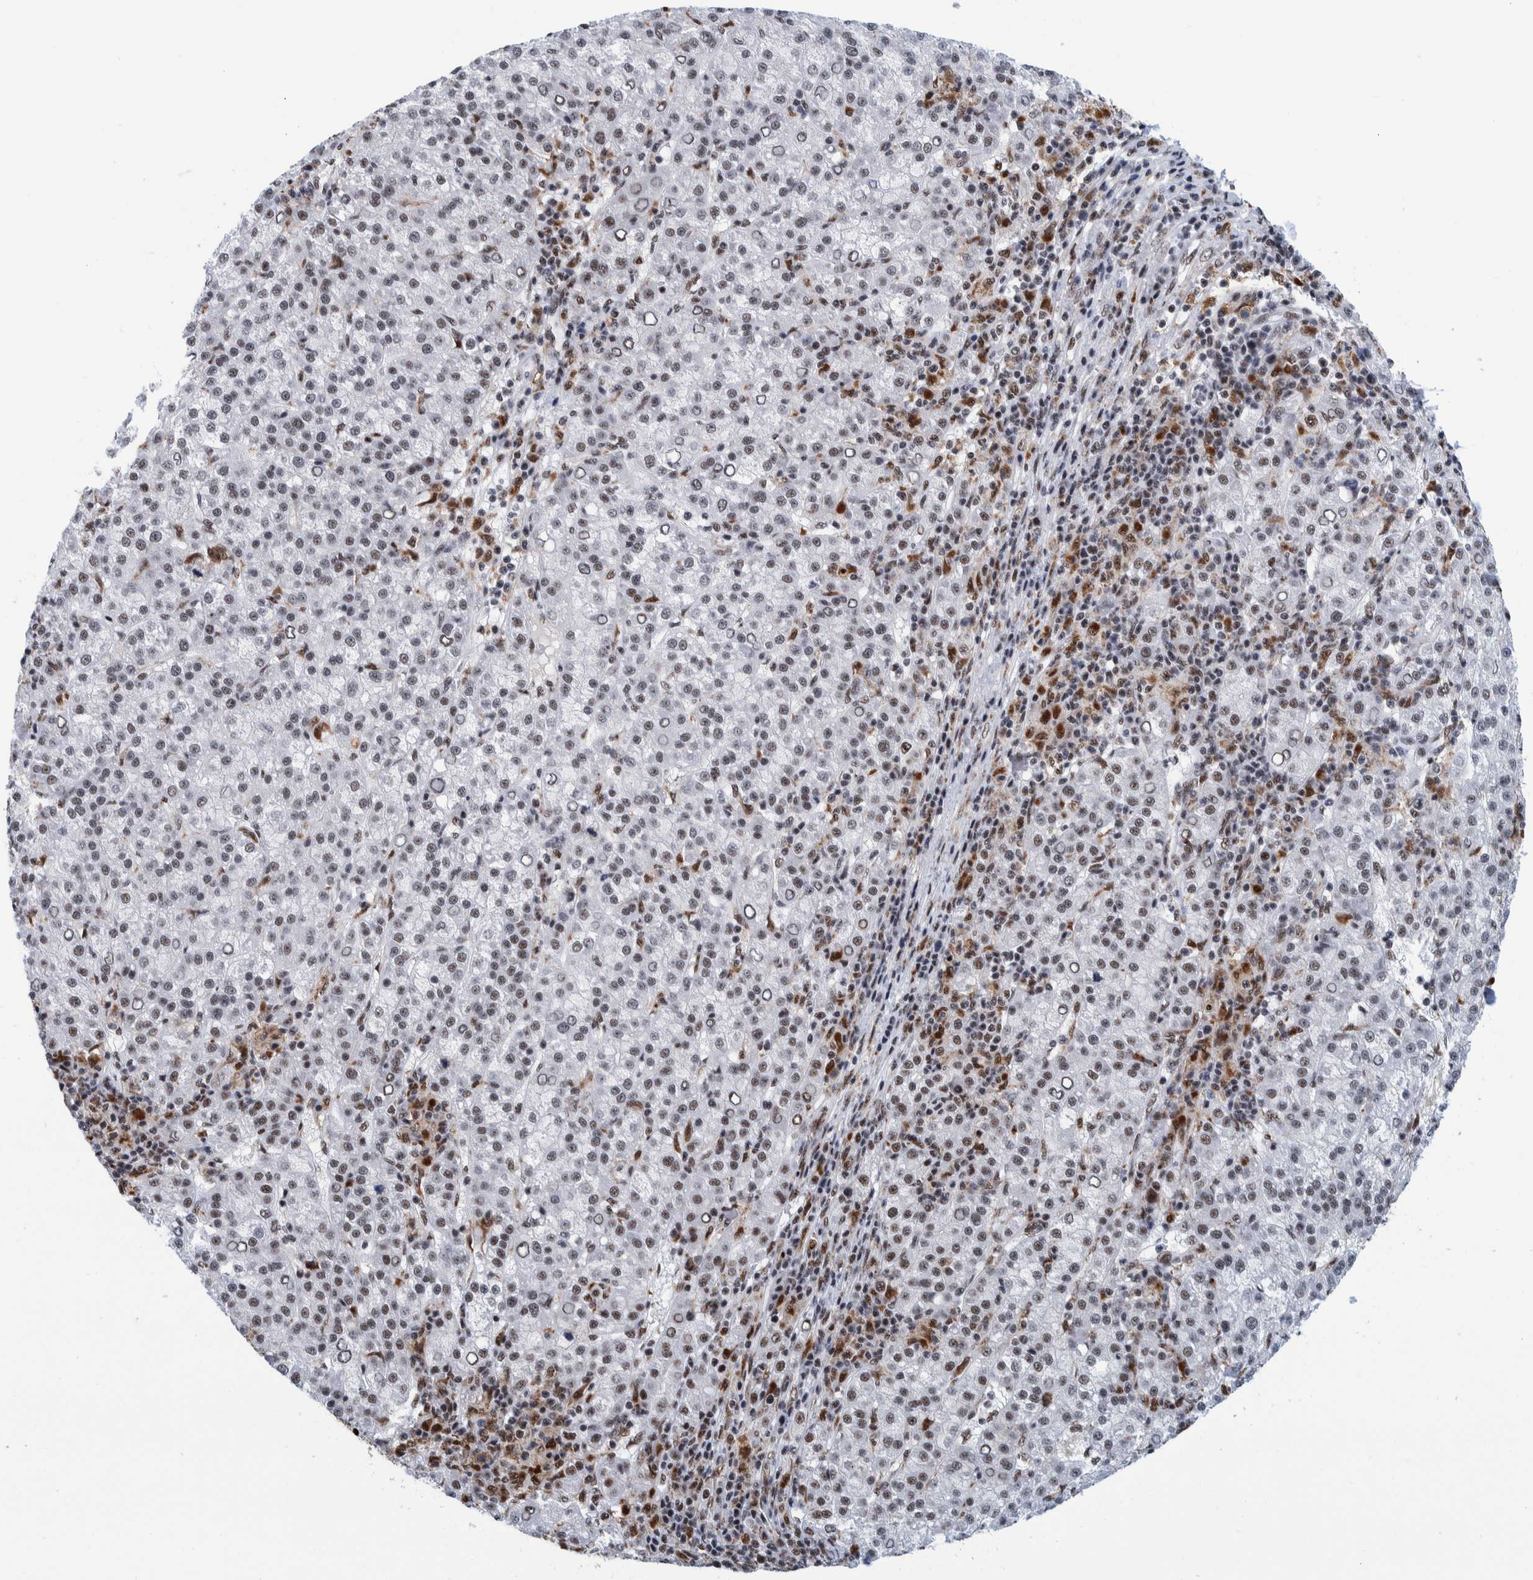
{"staining": {"intensity": "moderate", "quantity": ">75%", "location": "nuclear"}, "tissue": "liver cancer", "cell_type": "Tumor cells", "image_type": "cancer", "snomed": [{"axis": "morphology", "description": "Carcinoma, Hepatocellular, NOS"}, {"axis": "topography", "description": "Liver"}], "caption": "Protein analysis of hepatocellular carcinoma (liver) tissue exhibits moderate nuclear staining in about >75% of tumor cells.", "gene": "EFTUD2", "patient": {"sex": "female", "age": 58}}